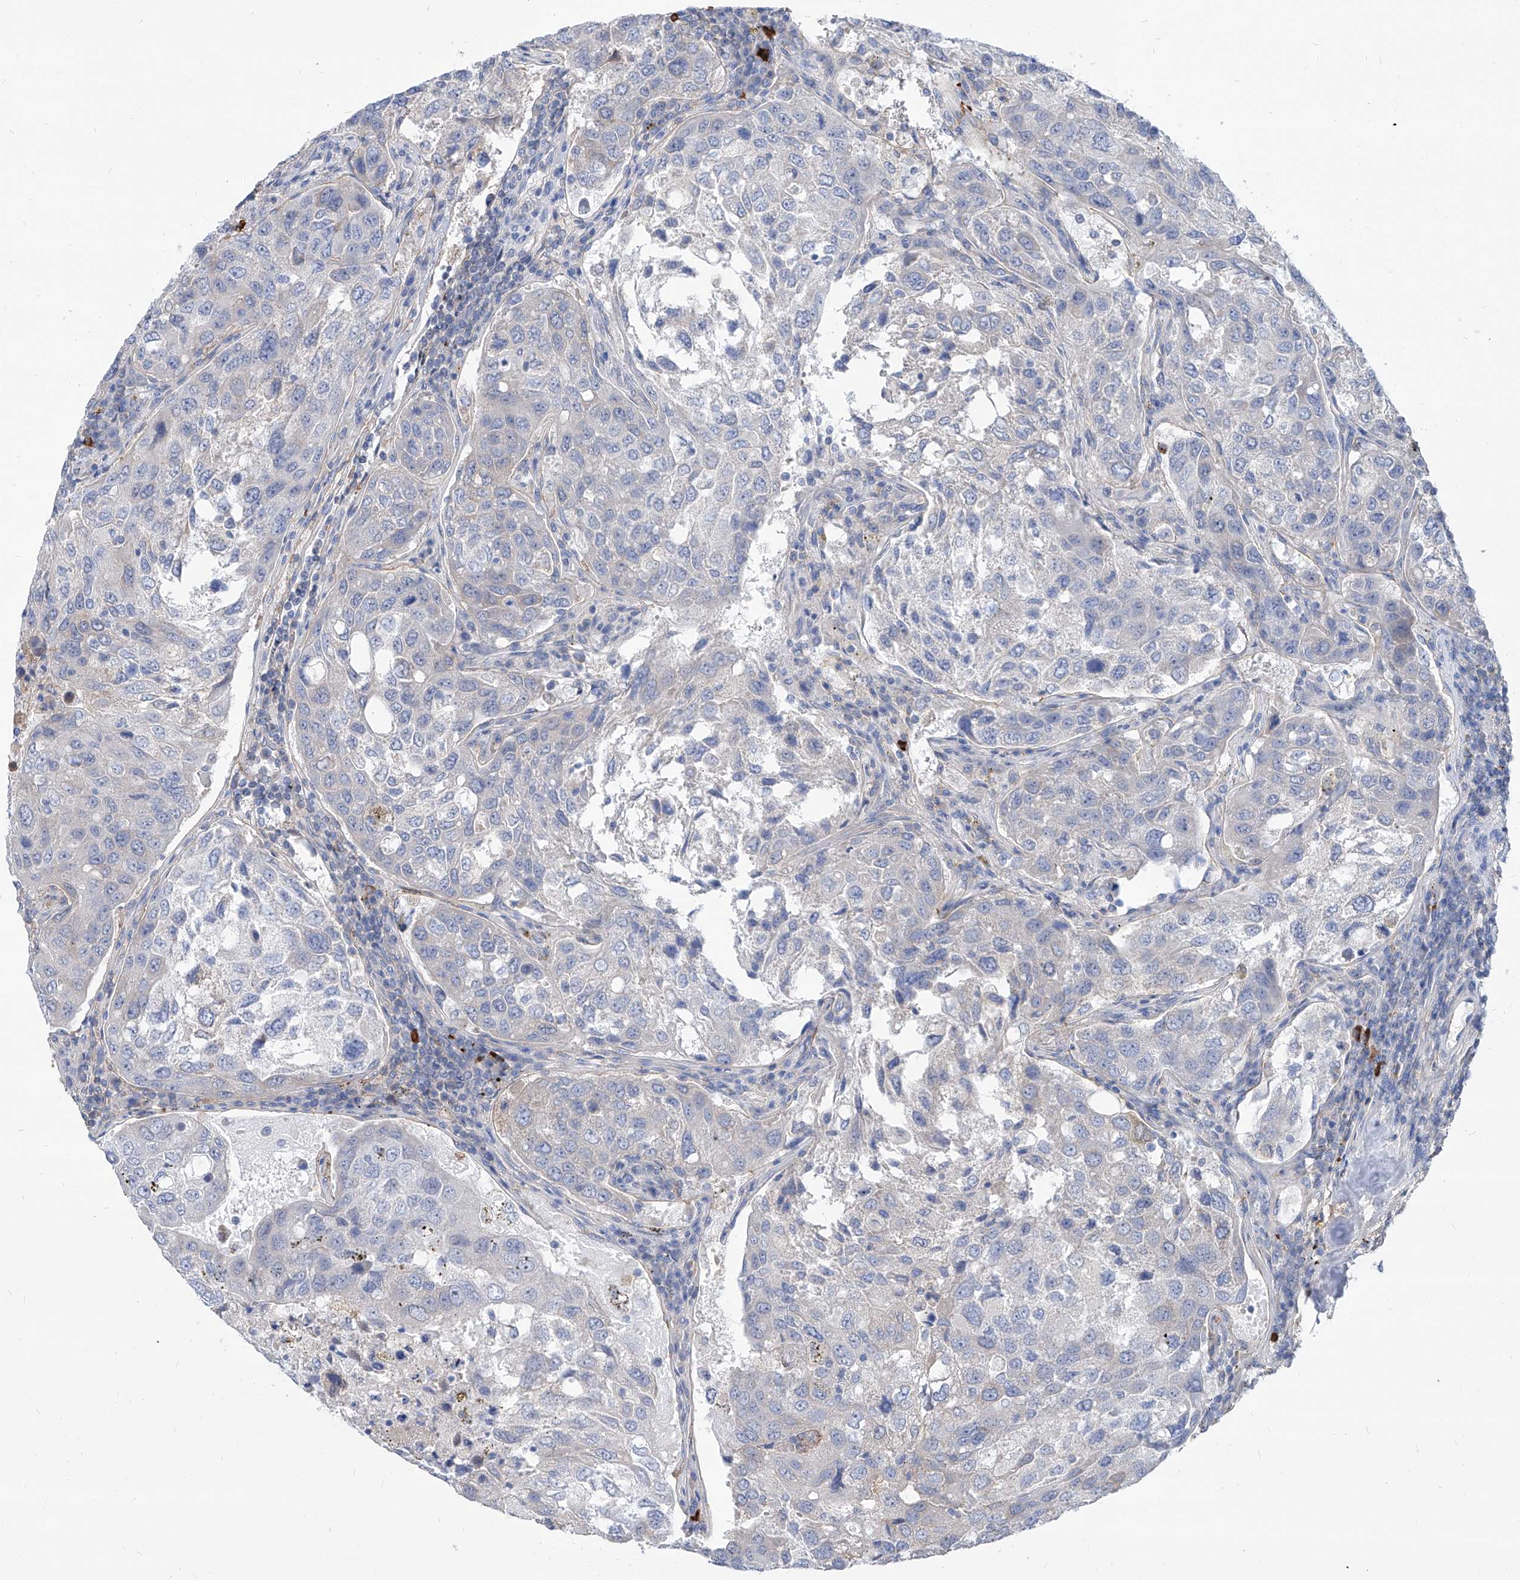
{"staining": {"intensity": "negative", "quantity": "none", "location": "none"}, "tissue": "urothelial cancer", "cell_type": "Tumor cells", "image_type": "cancer", "snomed": [{"axis": "morphology", "description": "Urothelial carcinoma, High grade"}, {"axis": "topography", "description": "Lymph node"}, {"axis": "topography", "description": "Urinary bladder"}], "caption": "This photomicrograph is of urothelial cancer stained with IHC to label a protein in brown with the nuclei are counter-stained blue. There is no positivity in tumor cells. (DAB immunohistochemistry (IHC), high magnification).", "gene": "AKAP10", "patient": {"sex": "male", "age": 51}}